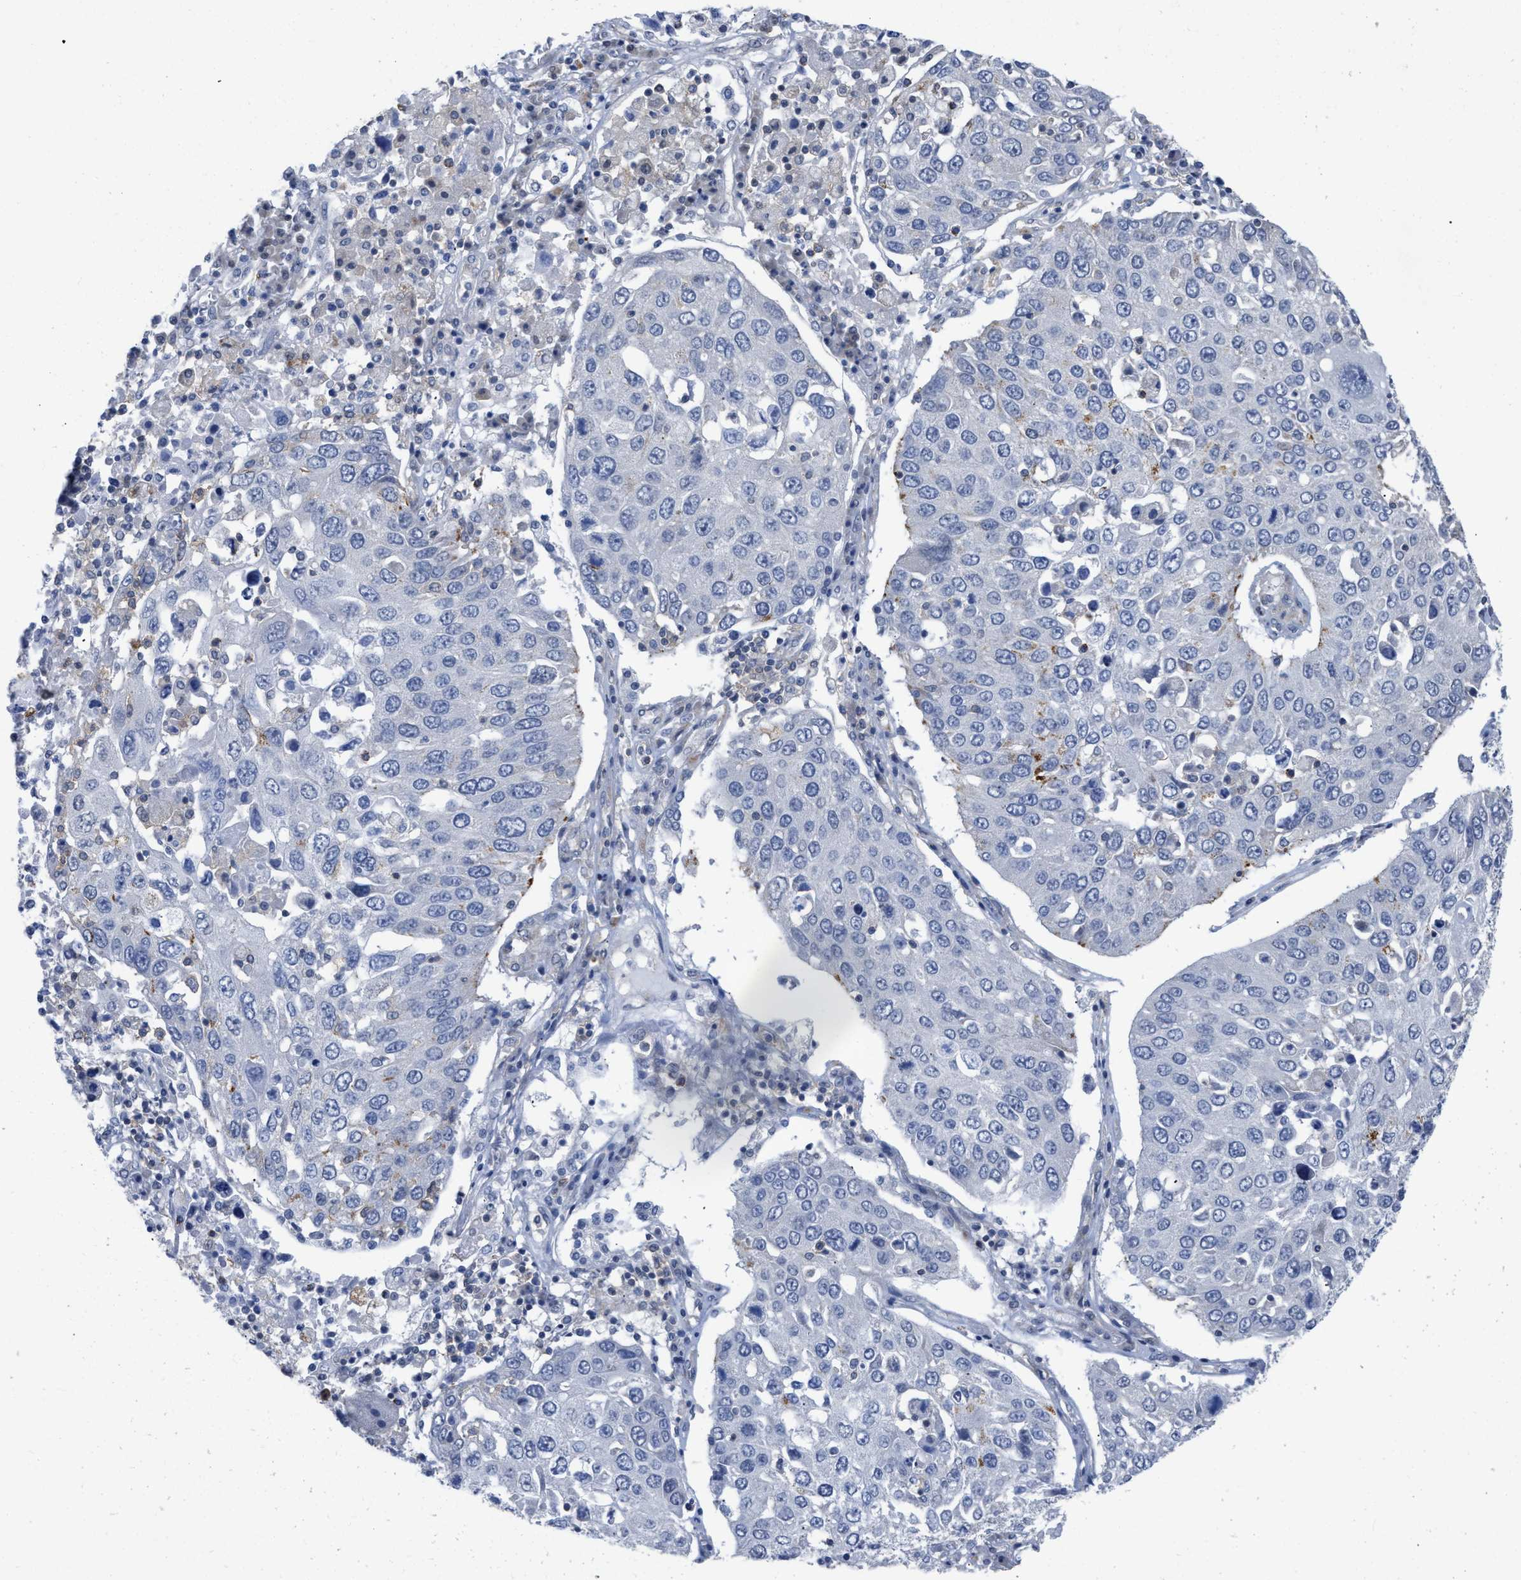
{"staining": {"intensity": "negative", "quantity": "none", "location": "none"}, "tissue": "lung cancer", "cell_type": "Tumor cells", "image_type": "cancer", "snomed": [{"axis": "morphology", "description": "Squamous cell carcinoma, NOS"}, {"axis": "topography", "description": "Lung"}], "caption": "IHC image of human squamous cell carcinoma (lung) stained for a protein (brown), which exhibits no positivity in tumor cells. The staining is performed using DAB (3,3'-diaminobenzidine) brown chromogen with nuclei counter-stained in using hematoxylin.", "gene": "TMEM131", "patient": {"sex": "male", "age": 65}}